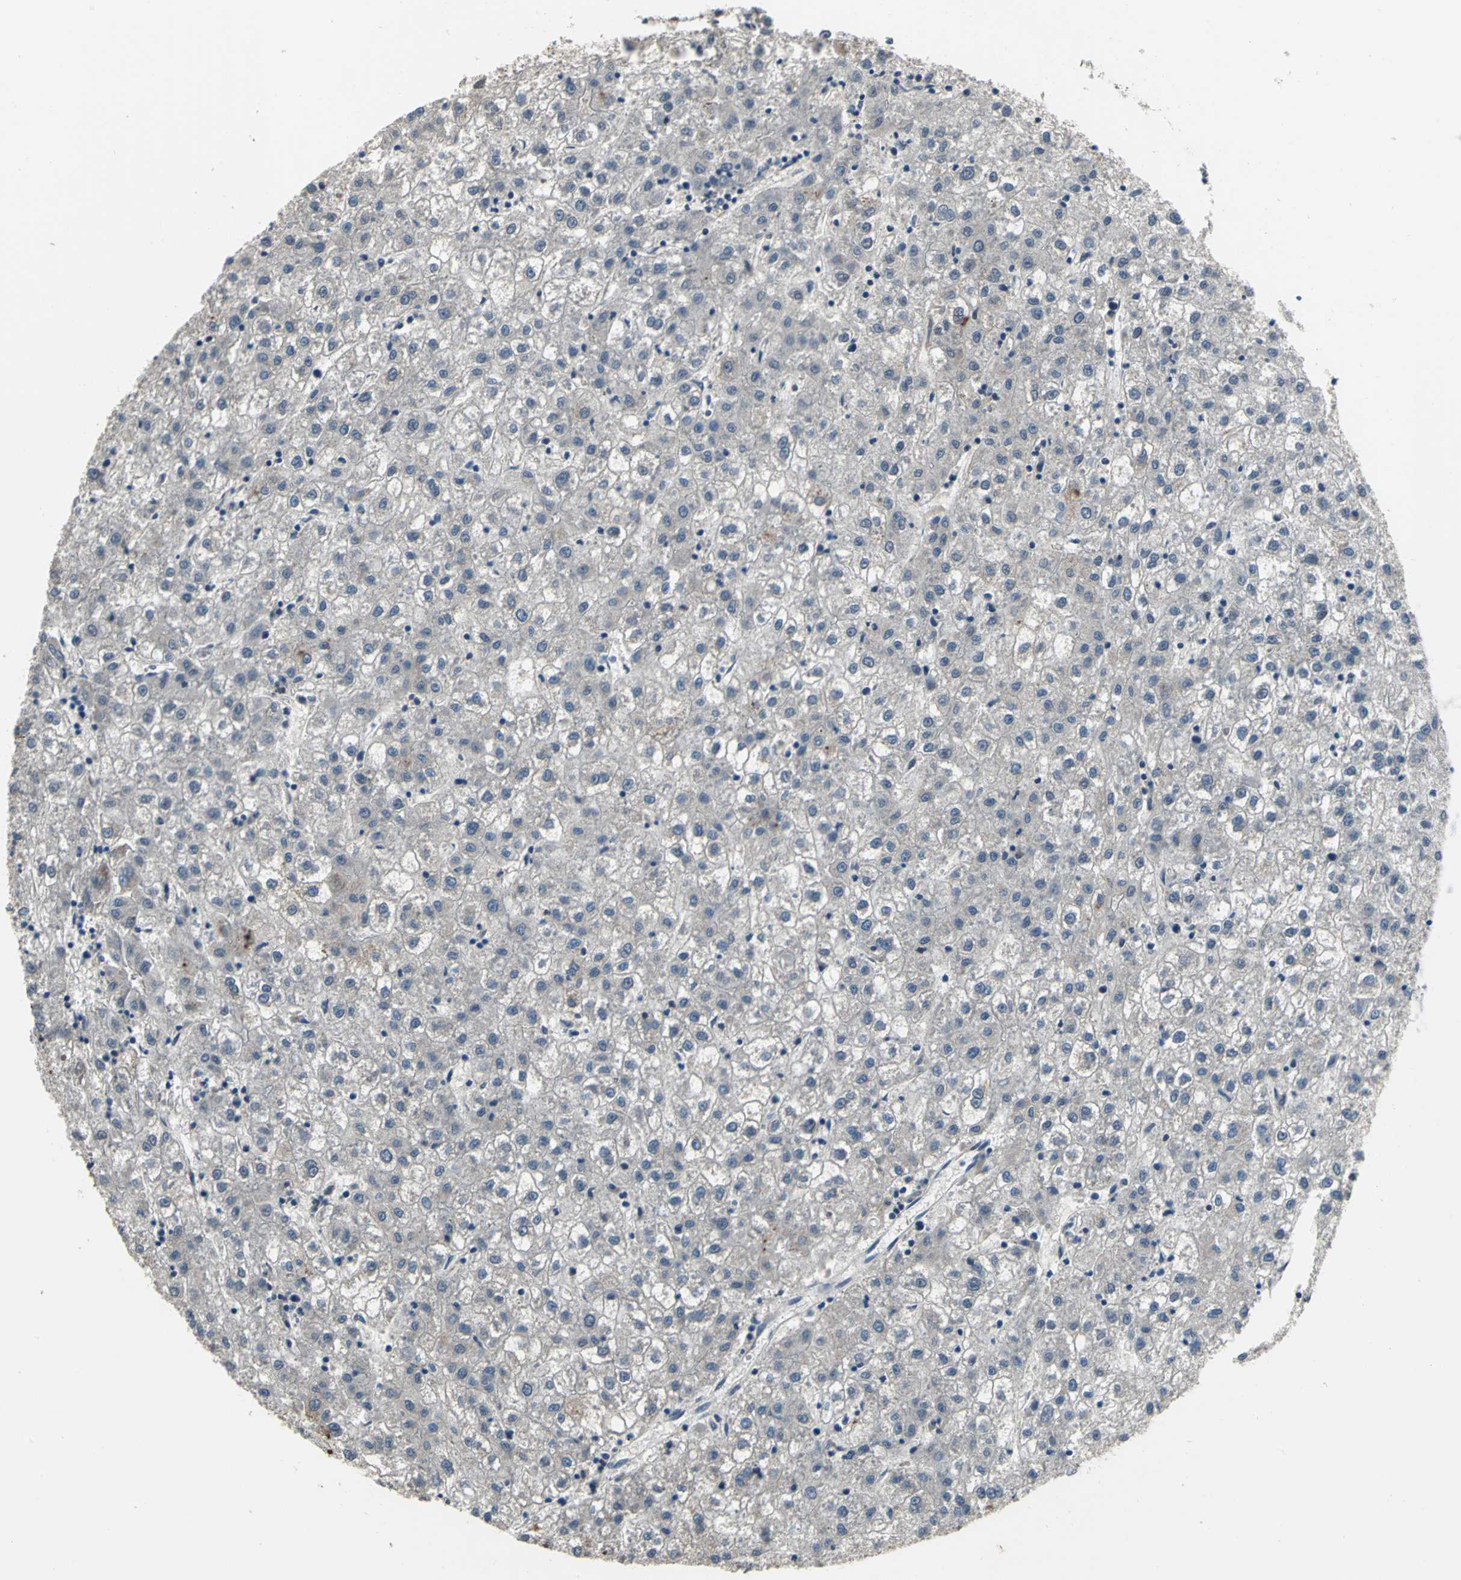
{"staining": {"intensity": "negative", "quantity": "none", "location": "none"}, "tissue": "liver cancer", "cell_type": "Tumor cells", "image_type": "cancer", "snomed": [{"axis": "morphology", "description": "Carcinoma, Hepatocellular, NOS"}, {"axis": "topography", "description": "Liver"}], "caption": "DAB immunohistochemical staining of hepatocellular carcinoma (liver) shows no significant staining in tumor cells.", "gene": "ELF2", "patient": {"sex": "male", "age": 72}}